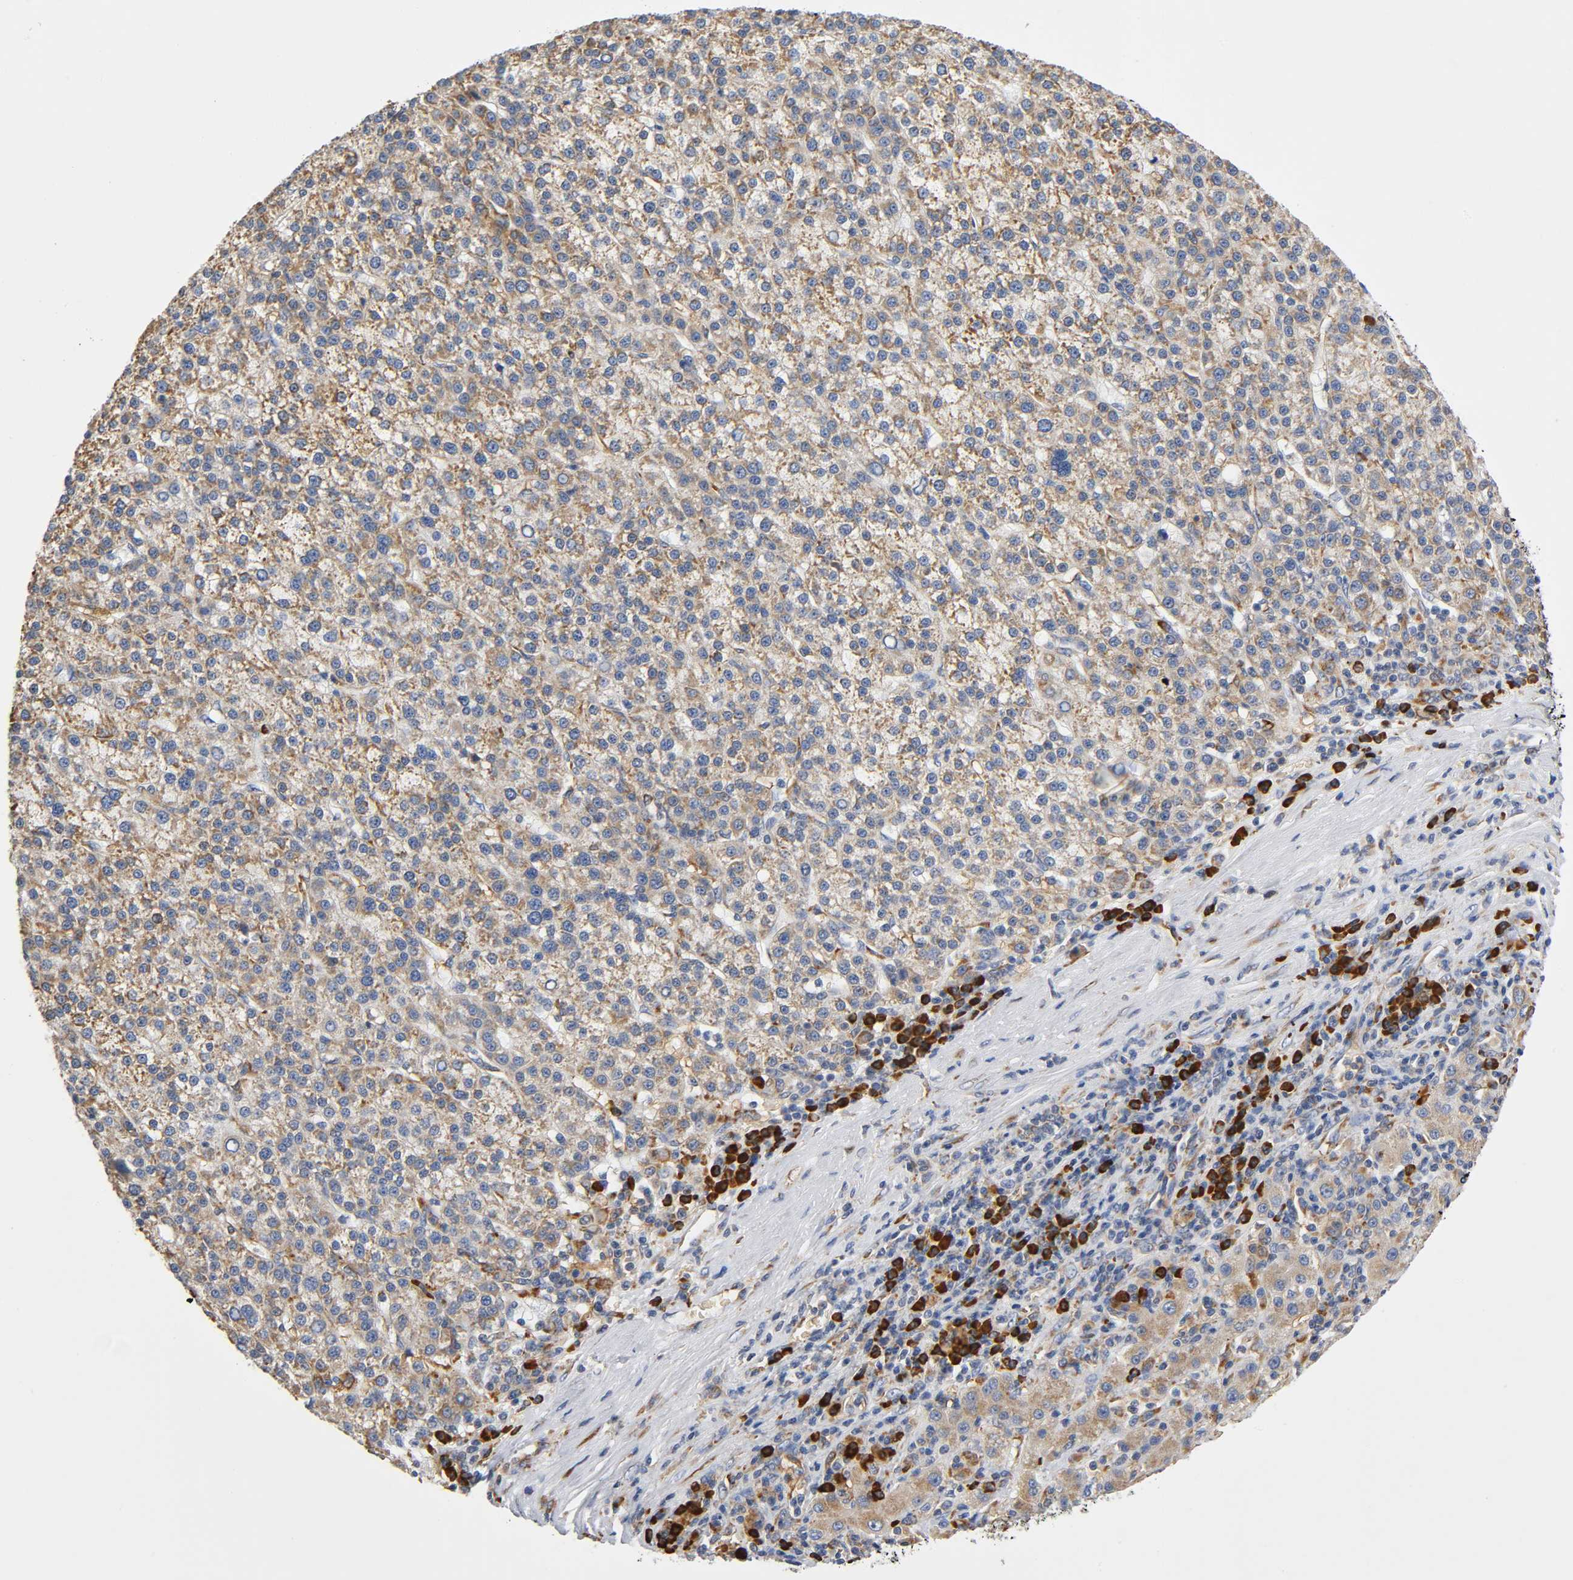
{"staining": {"intensity": "moderate", "quantity": ">75%", "location": "cytoplasmic/membranous"}, "tissue": "liver cancer", "cell_type": "Tumor cells", "image_type": "cancer", "snomed": [{"axis": "morphology", "description": "Carcinoma, Hepatocellular, NOS"}, {"axis": "topography", "description": "Liver"}], "caption": "Moderate cytoplasmic/membranous staining for a protein is present in approximately >75% of tumor cells of liver cancer using immunohistochemistry.", "gene": "UCKL1", "patient": {"sex": "female", "age": 58}}